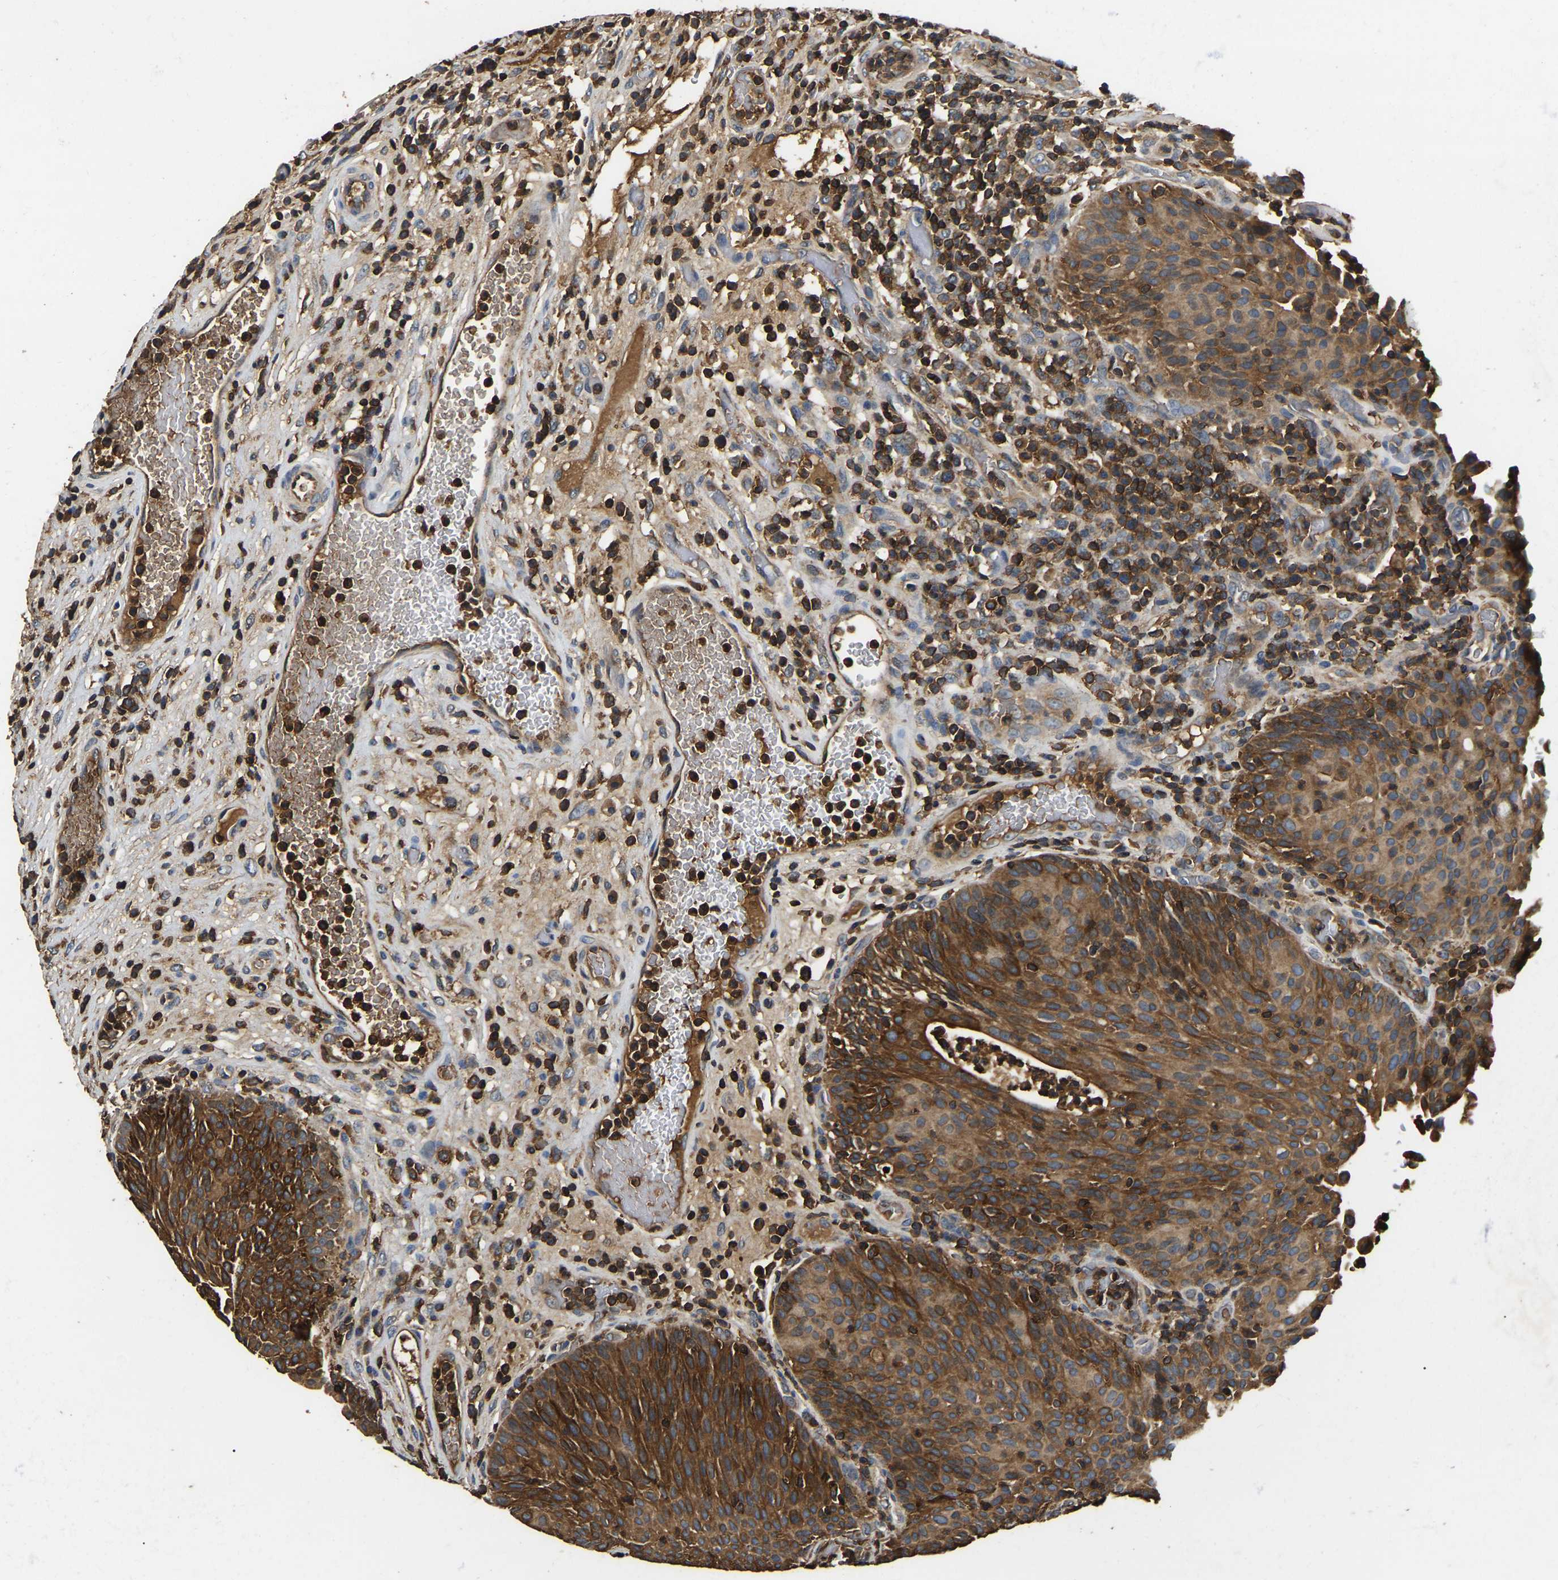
{"staining": {"intensity": "strong", "quantity": ">75%", "location": "cytoplasmic/membranous"}, "tissue": "urothelial cancer", "cell_type": "Tumor cells", "image_type": "cancer", "snomed": [{"axis": "morphology", "description": "Urothelial carcinoma, Low grade"}, {"axis": "topography", "description": "Urinary bladder"}], "caption": "A histopathology image of human urothelial carcinoma (low-grade) stained for a protein demonstrates strong cytoplasmic/membranous brown staining in tumor cells.", "gene": "SMPD2", "patient": {"sex": "female", "age": 75}}